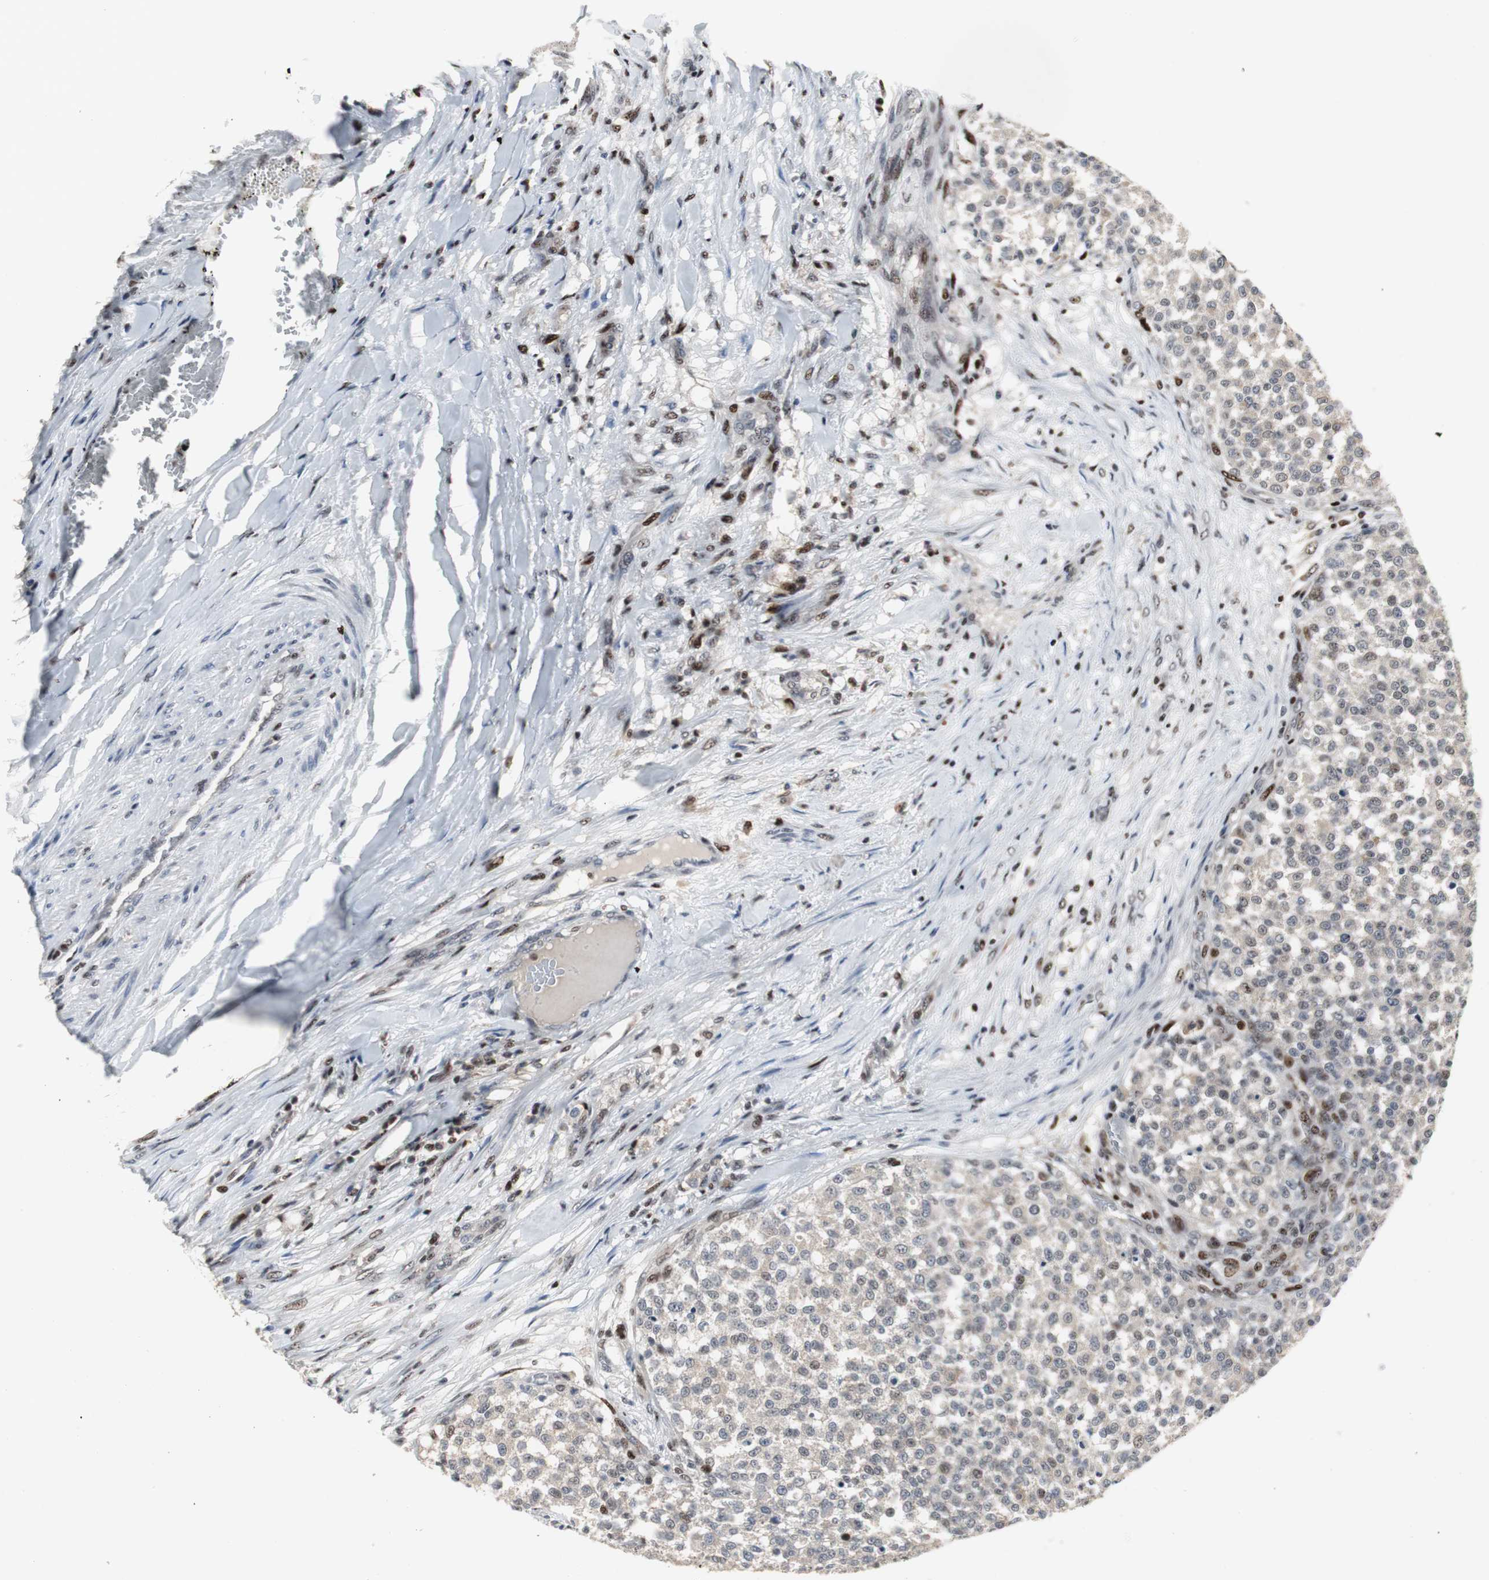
{"staining": {"intensity": "negative", "quantity": "none", "location": "none"}, "tissue": "testis cancer", "cell_type": "Tumor cells", "image_type": "cancer", "snomed": [{"axis": "morphology", "description": "Seminoma, NOS"}, {"axis": "topography", "description": "Testis"}], "caption": "Tumor cells are negative for protein expression in human testis cancer (seminoma).", "gene": "GRK2", "patient": {"sex": "male", "age": 59}}